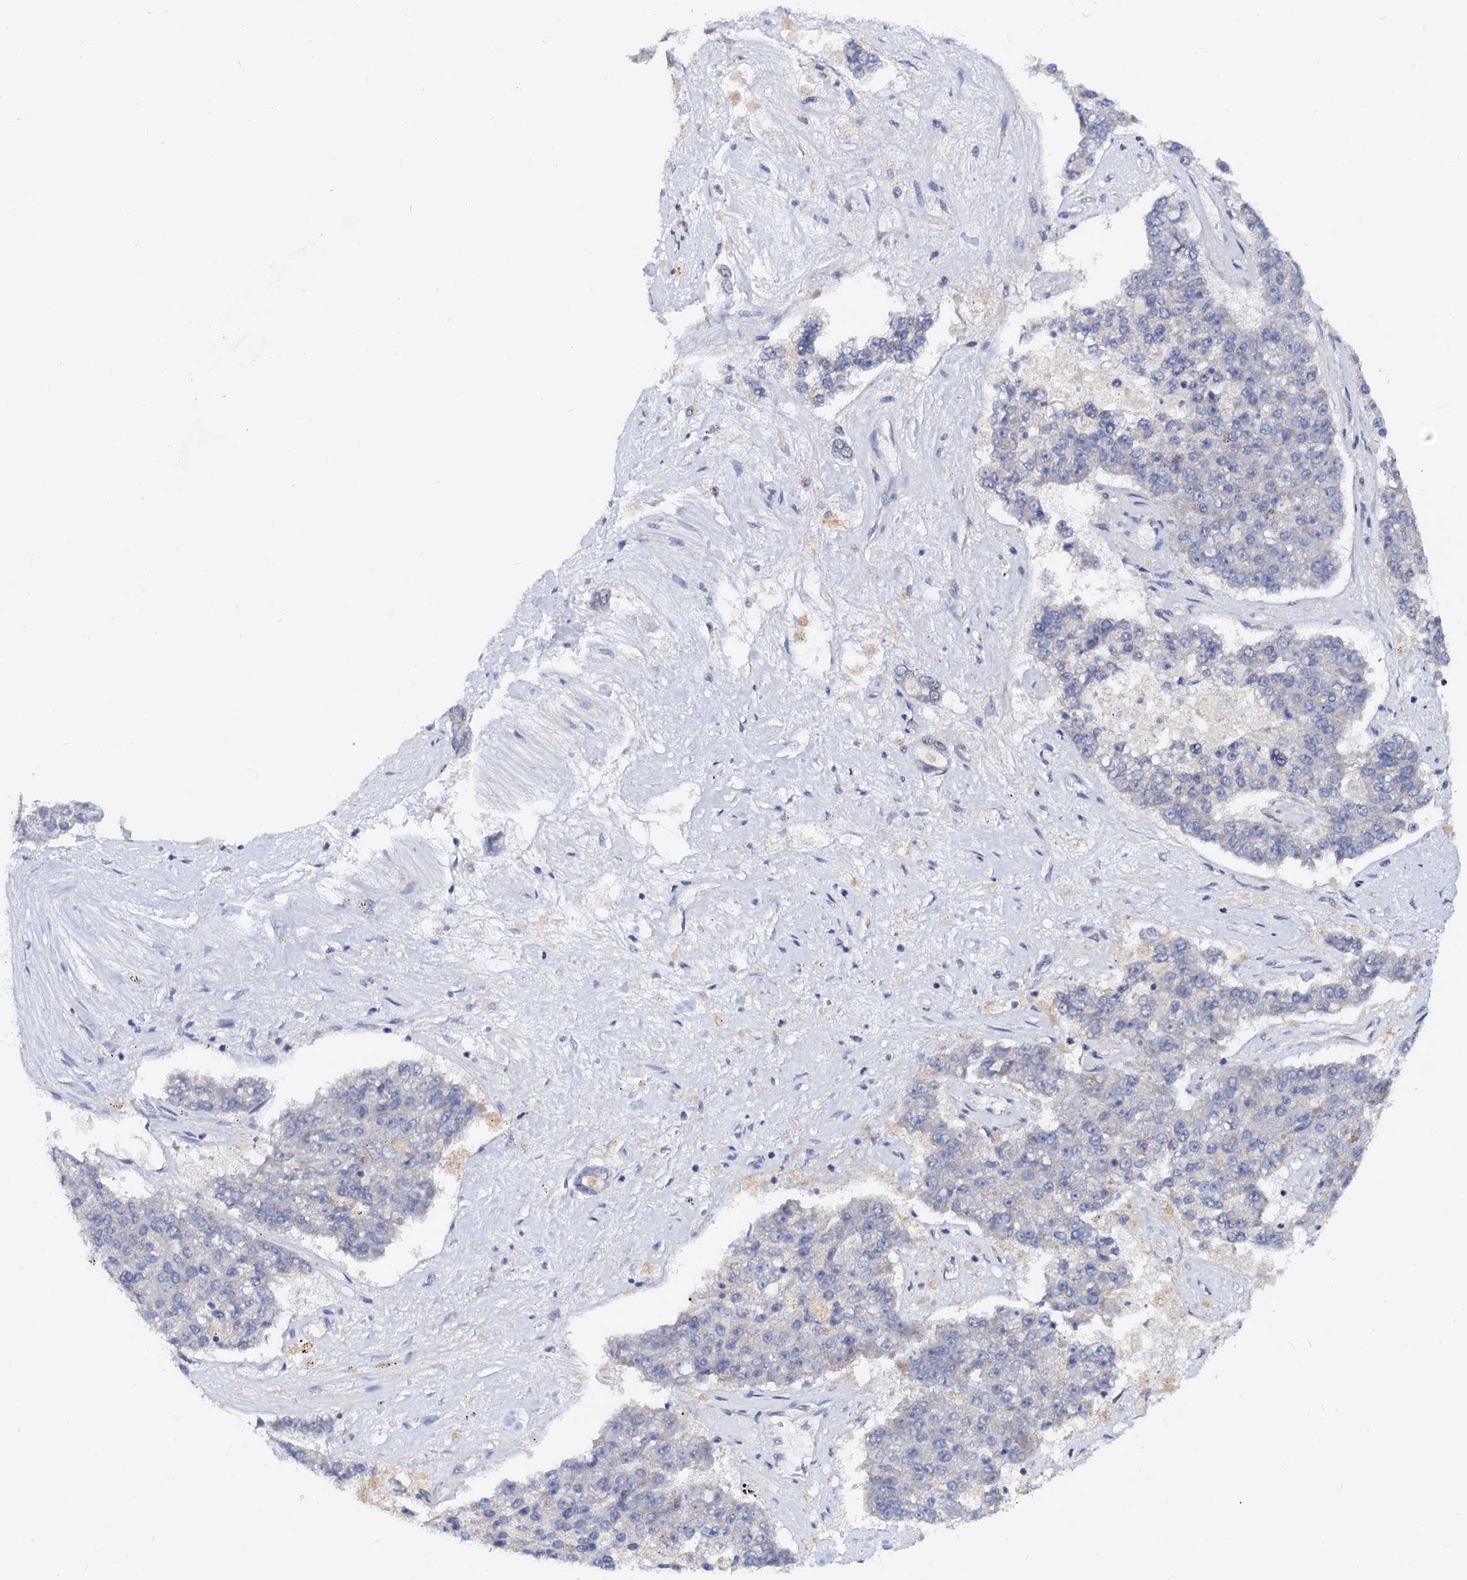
{"staining": {"intensity": "negative", "quantity": "none", "location": "none"}, "tissue": "pancreatic cancer", "cell_type": "Tumor cells", "image_type": "cancer", "snomed": [{"axis": "morphology", "description": "Adenocarcinoma, NOS"}, {"axis": "topography", "description": "Pancreas"}], "caption": "IHC micrograph of neoplastic tissue: adenocarcinoma (pancreatic) stained with DAB exhibits no significant protein staining in tumor cells.", "gene": "NALF1", "patient": {"sex": "male", "age": 50}}